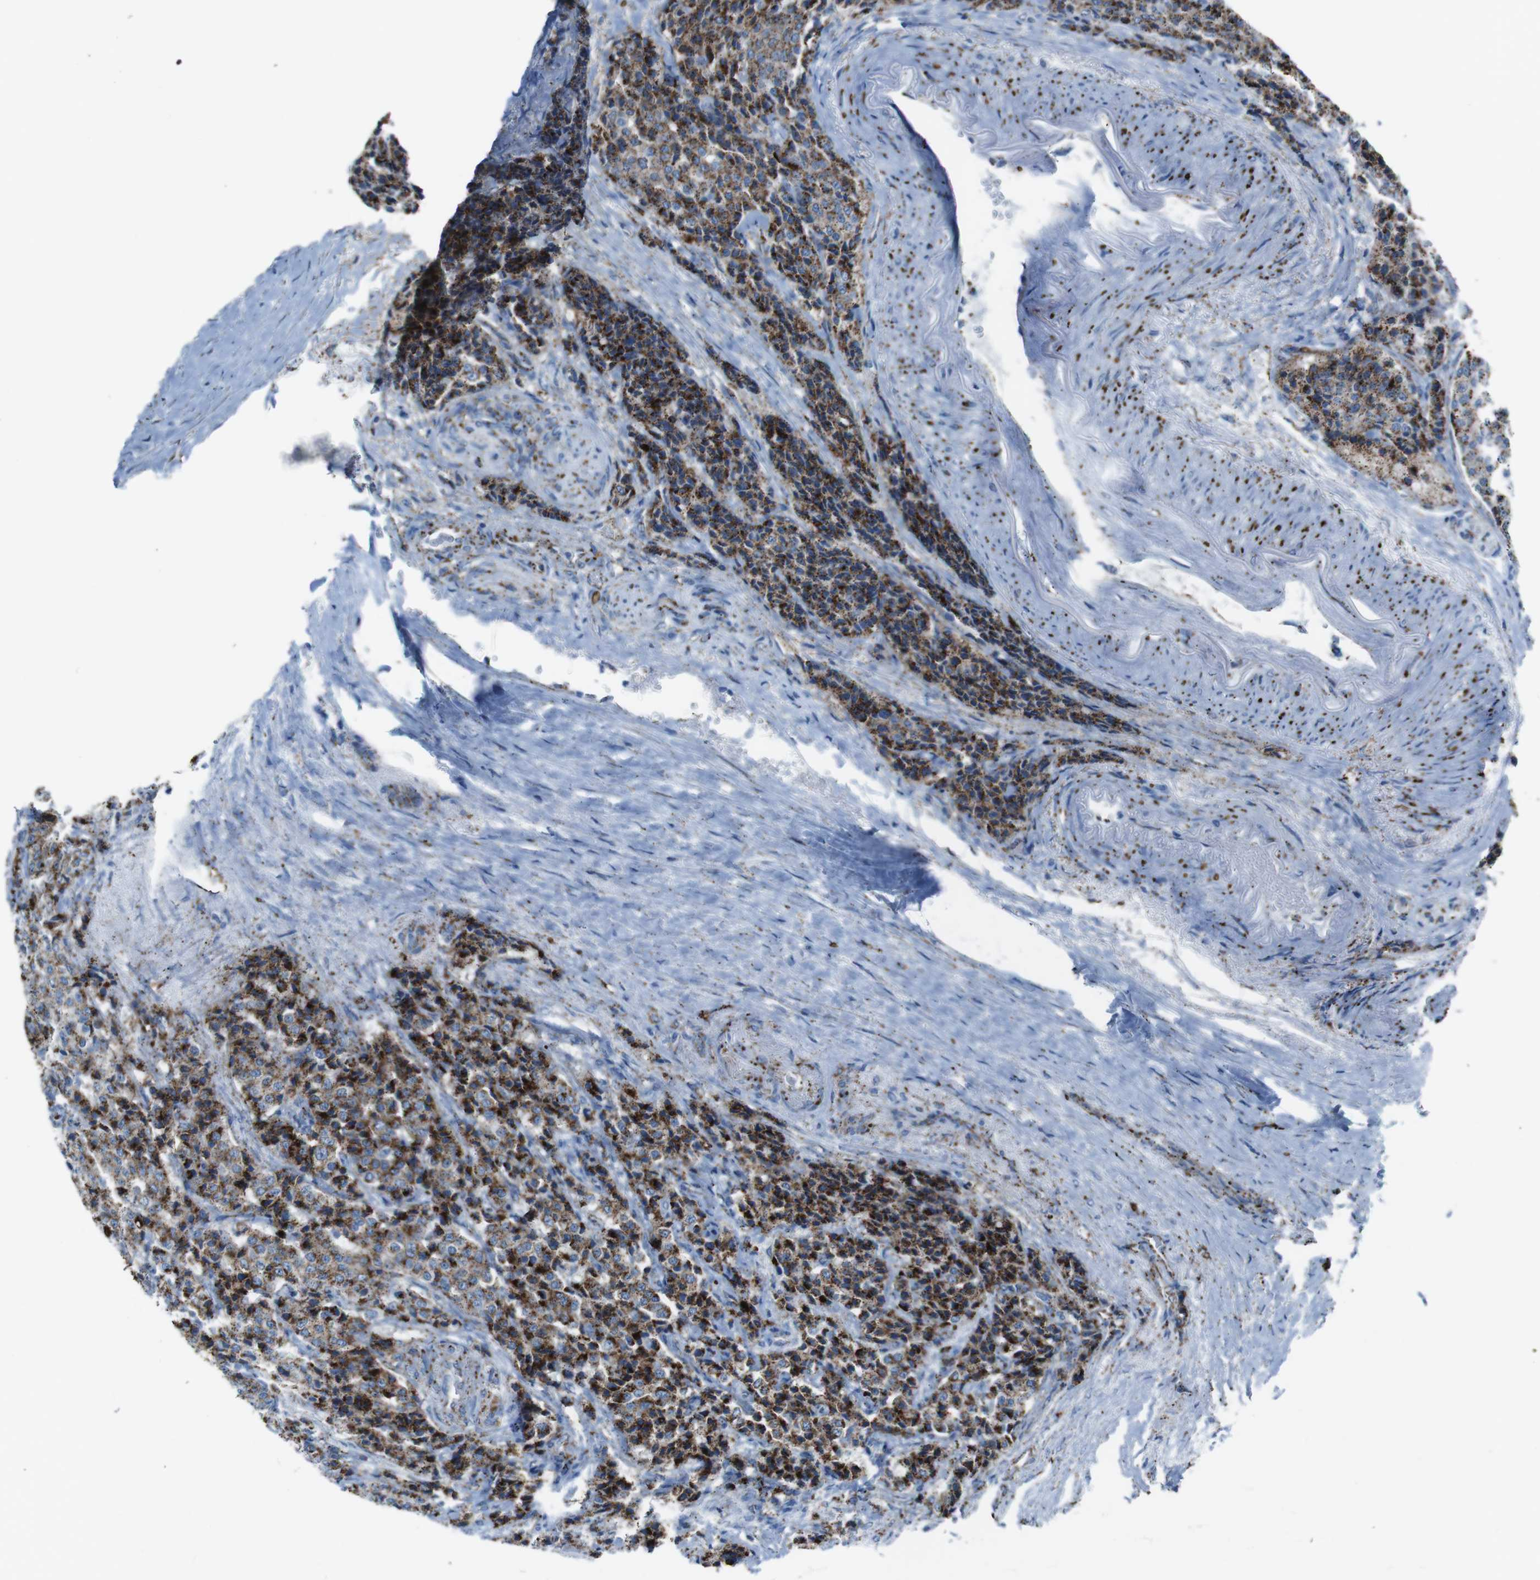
{"staining": {"intensity": "strong", "quantity": ">75%", "location": "cytoplasmic/membranous"}, "tissue": "carcinoid", "cell_type": "Tumor cells", "image_type": "cancer", "snomed": [{"axis": "morphology", "description": "Carcinoid, malignant, NOS"}, {"axis": "topography", "description": "Colon"}], "caption": "A high-resolution histopathology image shows immunohistochemistry staining of carcinoid, which demonstrates strong cytoplasmic/membranous staining in about >75% of tumor cells.", "gene": "SCARB2", "patient": {"sex": "female", "age": 61}}